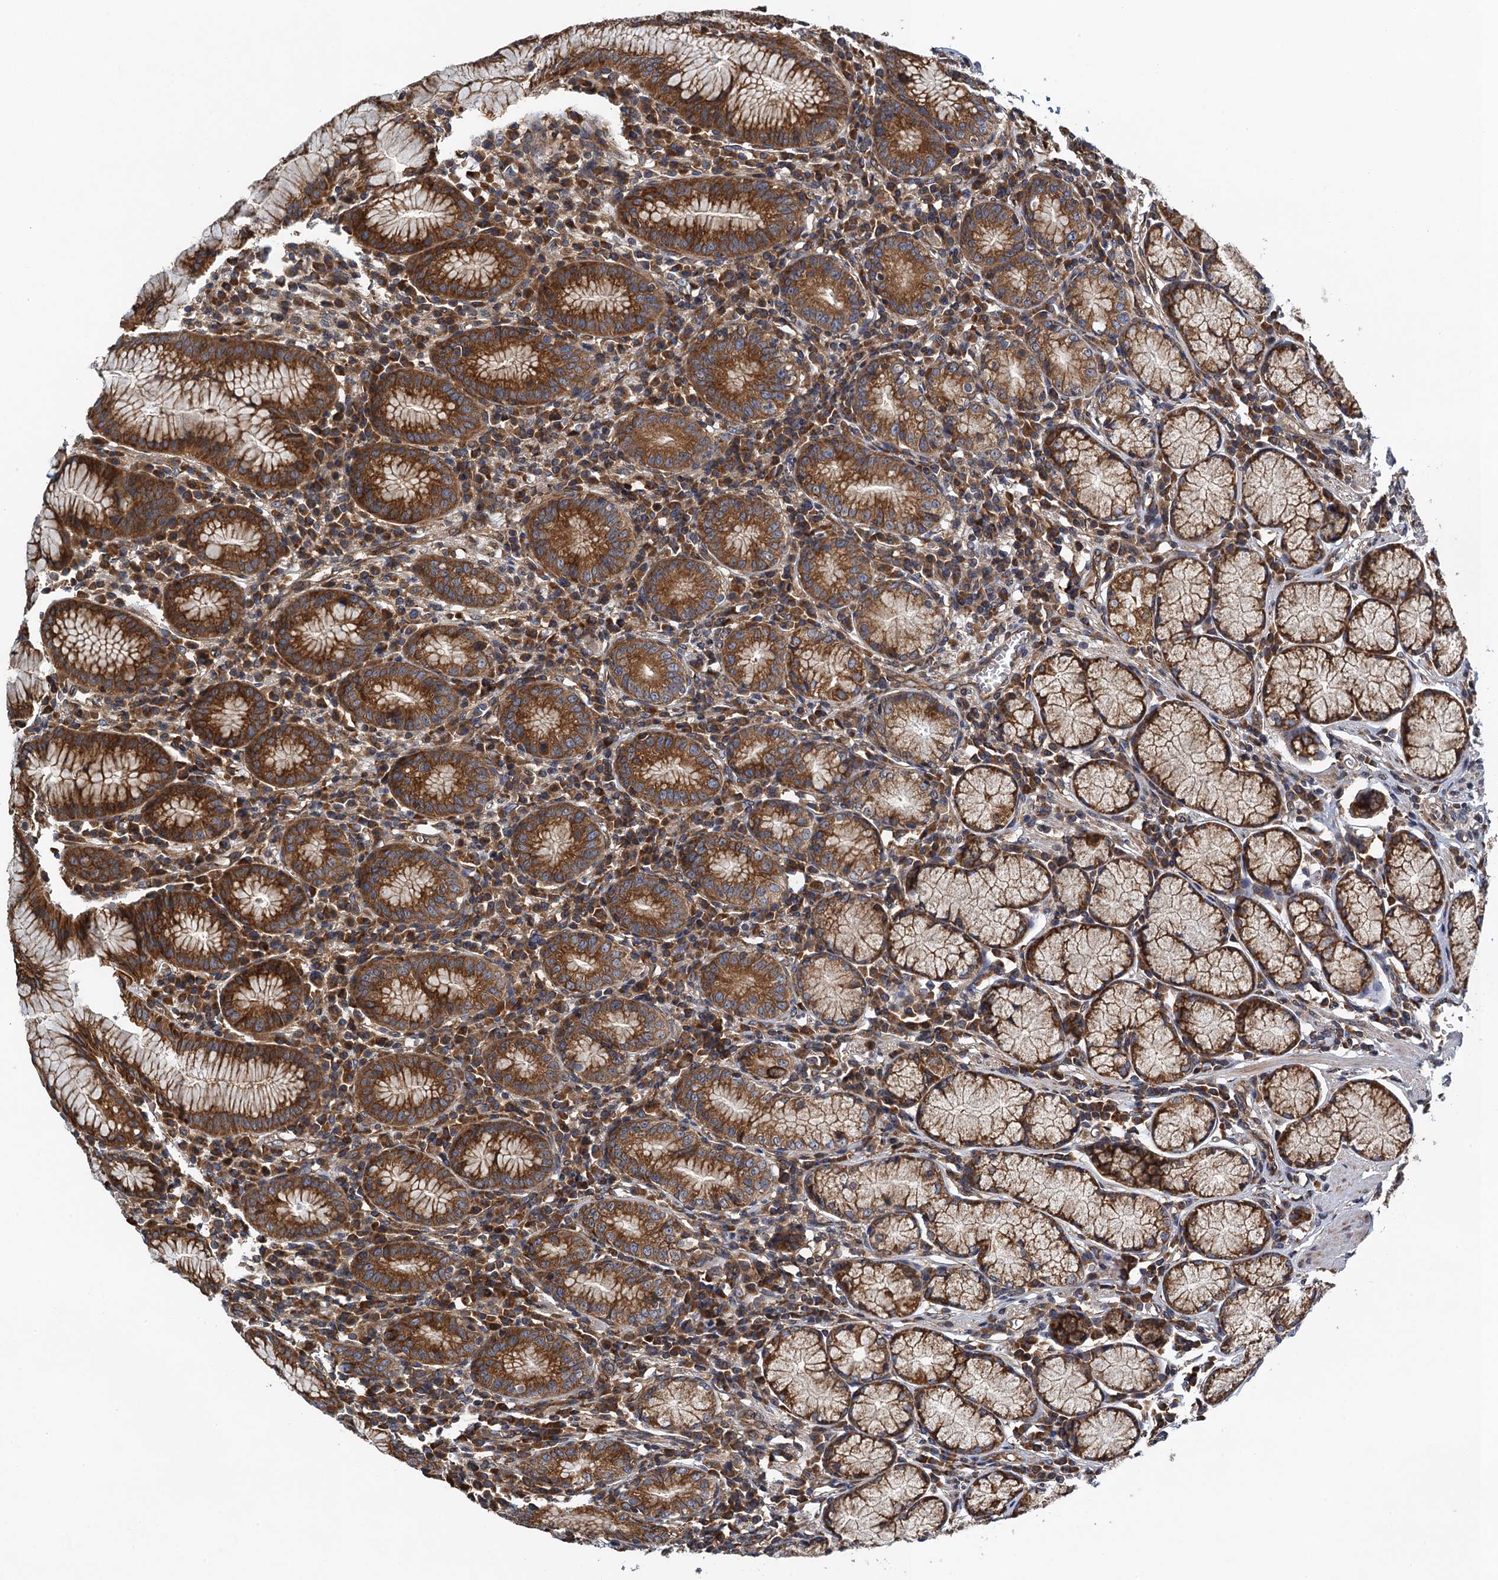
{"staining": {"intensity": "strong", "quantity": ">75%", "location": "cytoplasmic/membranous"}, "tissue": "stomach", "cell_type": "Glandular cells", "image_type": "normal", "snomed": [{"axis": "morphology", "description": "Normal tissue, NOS"}, {"axis": "topography", "description": "Stomach"}], "caption": "Immunohistochemistry (IHC) staining of normal stomach, which reveals high levels of strong cytoplasmic/membranous expression in approximately >75% of glandular cells indicating strong cytoplasmic/membranous protein positivity. The staining was performed using DAB (brown) for protein detection and nuclei were counterstained in hematoxylin (blue).", "gene": "MDM1", "patient": {"sex": "male", "age": 55}}